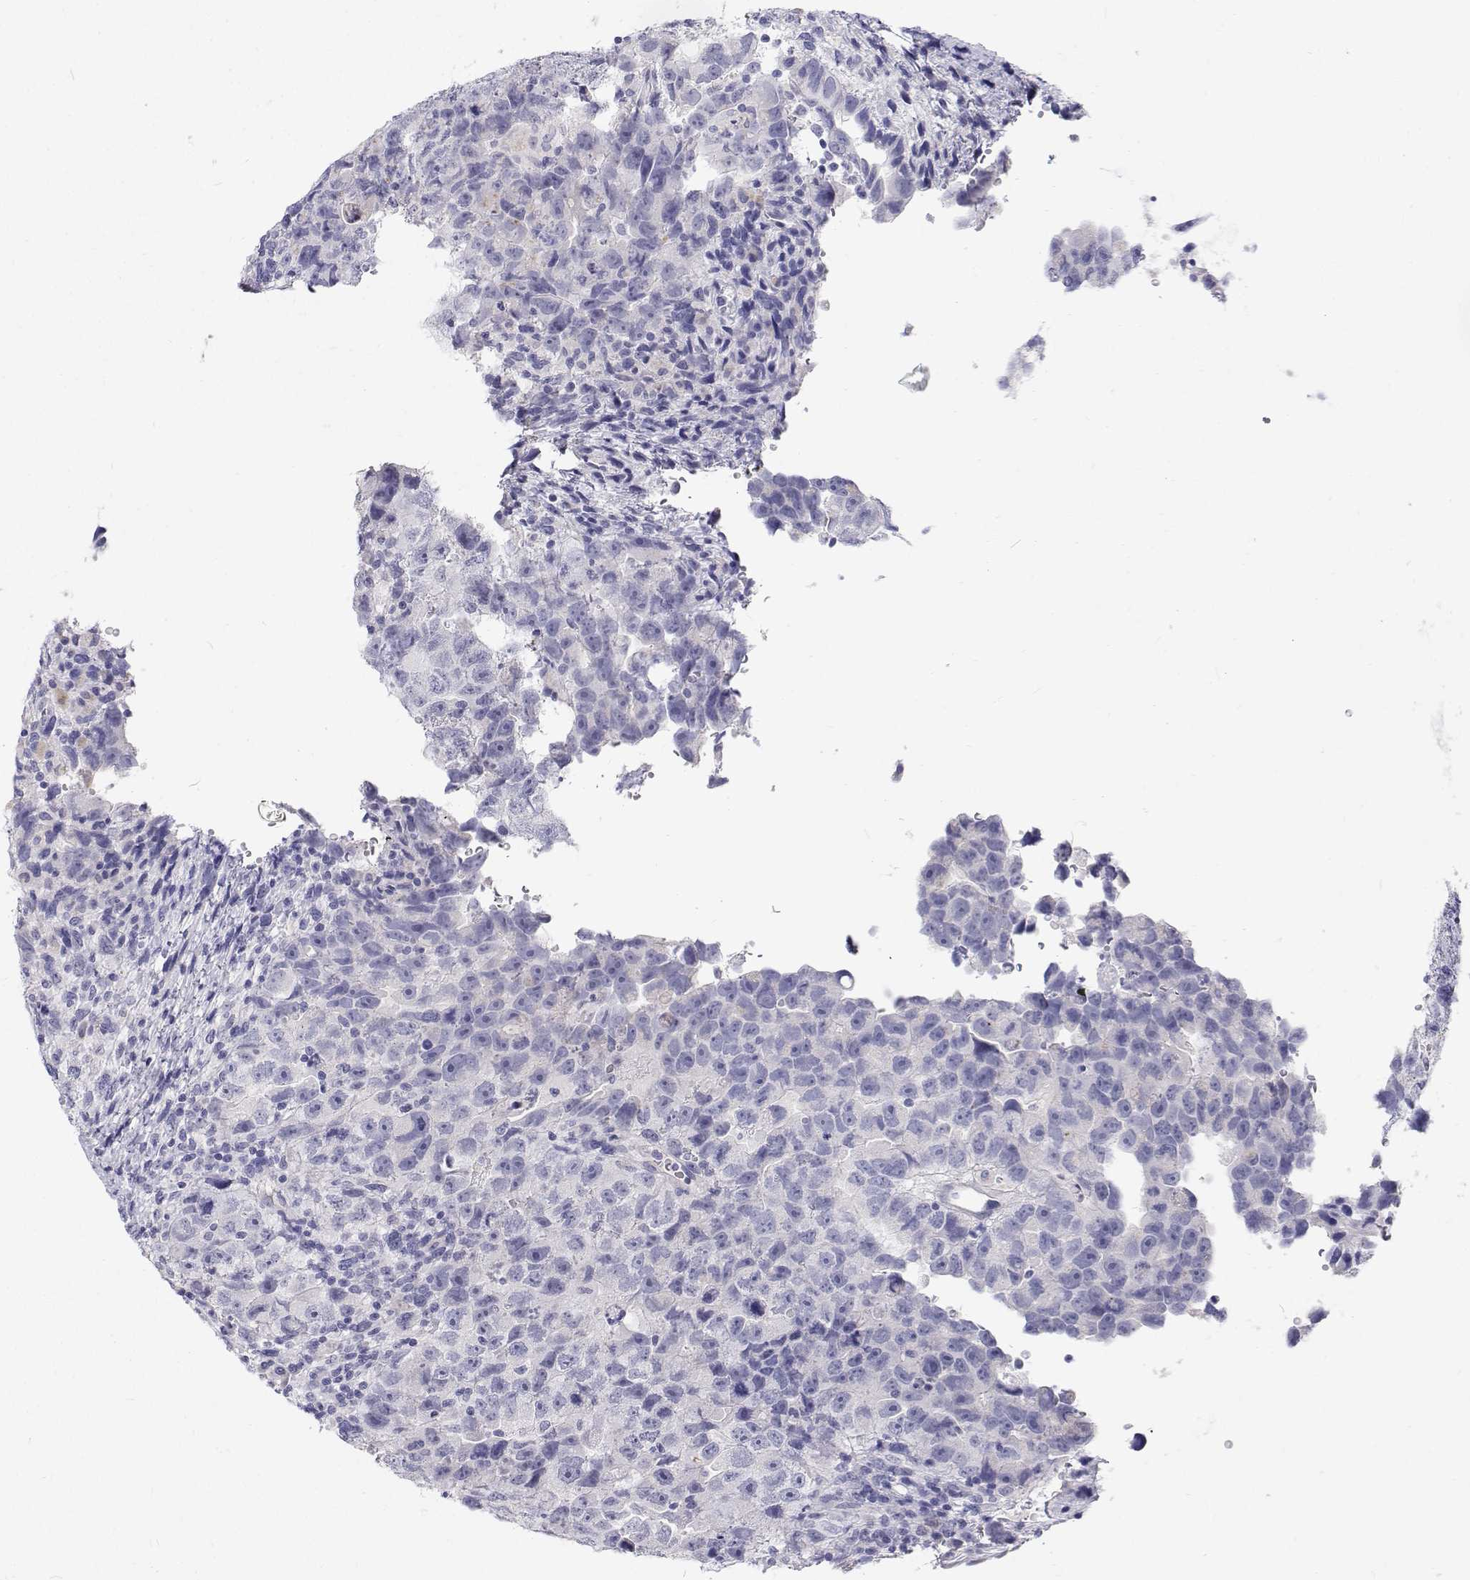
{"staining": {"intensity": "negative", "quantity": "none", "location": "none"}, "tissue": "testis cancer", "cell_type": "Tumor cells", "image_type": "cancer", "snomed": [{"axis": "morphology", "description": "Carcinoma, Embryonal, NOS"}, {"axis": "topography", "description": "Testis"}], "caption": "Tumor cells are negative for protein expression in human testis cancer (embryonal carcinoma).", "gene": "NCR2", "patient": {"sex": "male", "age": 24}}